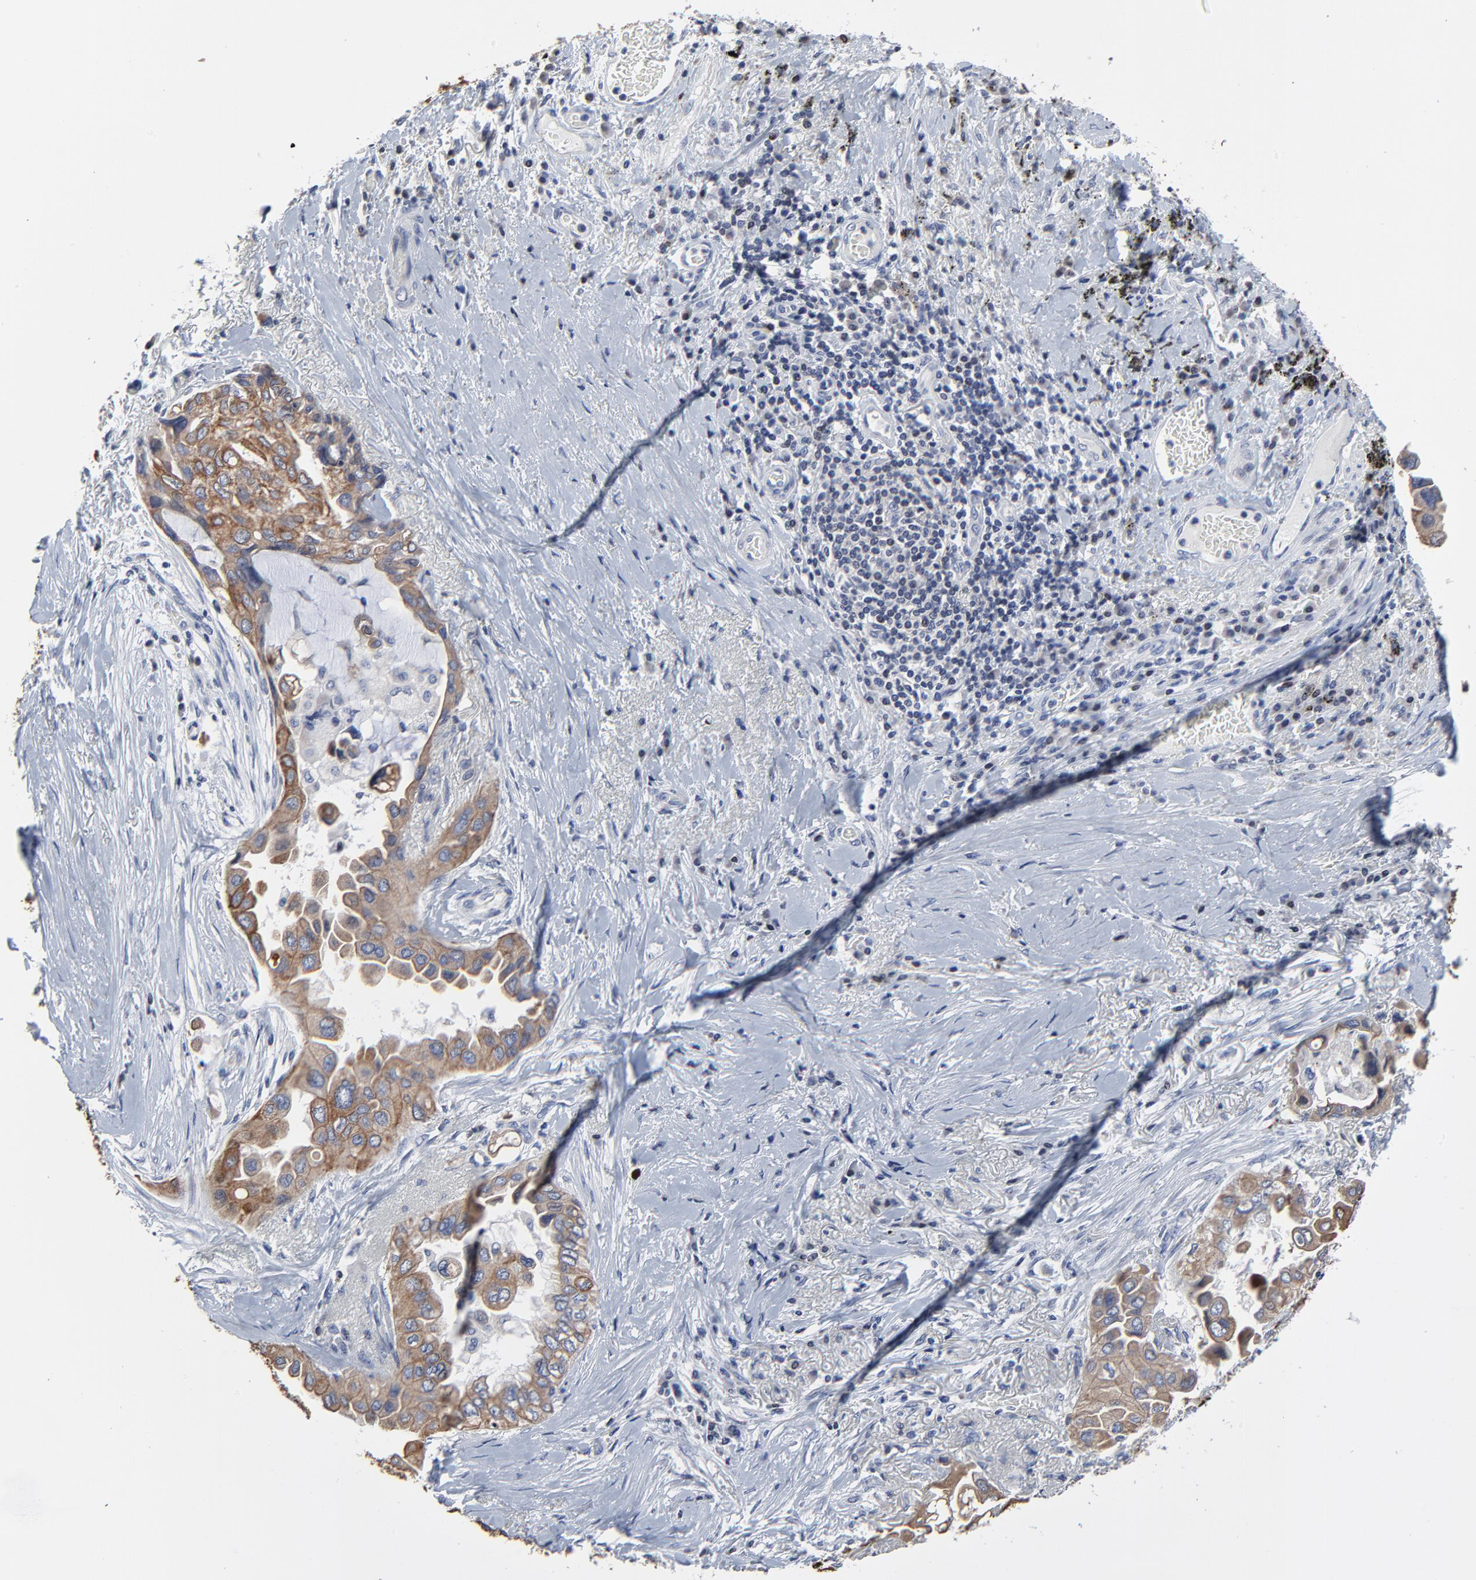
{"staining": {"intensity": "moderate", "quantity": ">75%", "location": "cytoplasmic/membranous"}, "tissue": "lung cancer", "cell_type": "Tumor cells", "image_type": "cancer", "snomed": [{"axis": "morphology", "description": "Adenocarcinoma, NOS"}, {"axis": "topography", "description": "Lung"}], "caption": "Lung adenocarcinoma was stained to show a protein in brown. There is medium levels of moderate cytoplasmic/membranous expression in approximately >75% of tumor cells.", "gene": "LNX1", "patient": {"sex": "female", "age": 76}}